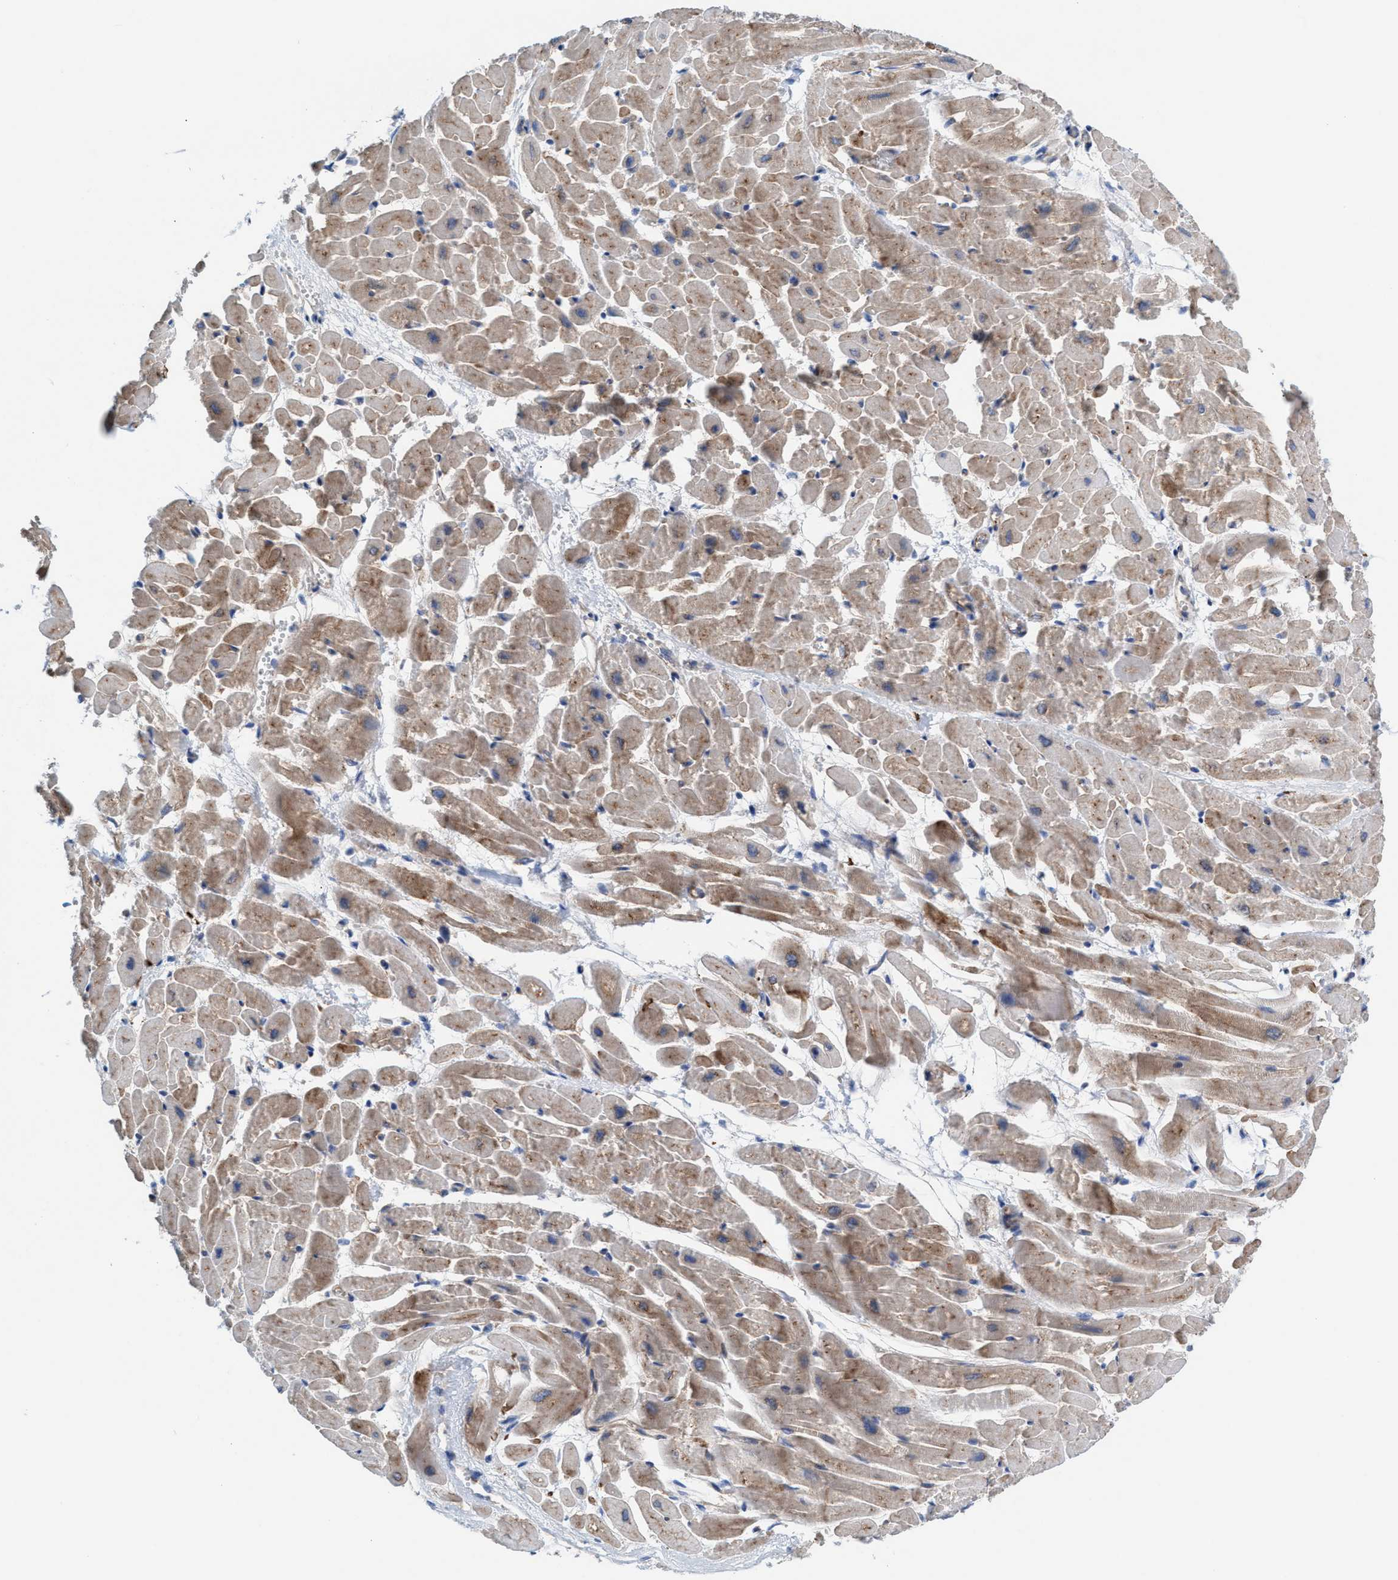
{"staining": {"intensity": "moderate", "quantity": "25%-75%", "location": "cytoplasmic/membranous"}, "tissue": "heart muscle", "cell_type": "Cardiomyocytes", "image_type": "normal", "snomed": [{"axis": "morphology", "description": "Normal tissue, NOS"}, {"axis": "topography", "description": "Heart"}], "caption": "IHC photomicrograph of normal heart muscle stained for a protein (brown), which exhibits medium levels of moderate cytoplasmic/membranous staining in approximately 25%-75% of cardiomyocytes.", "gene": "NYAP1", "patient": {"sex": "male", "age": 45}}